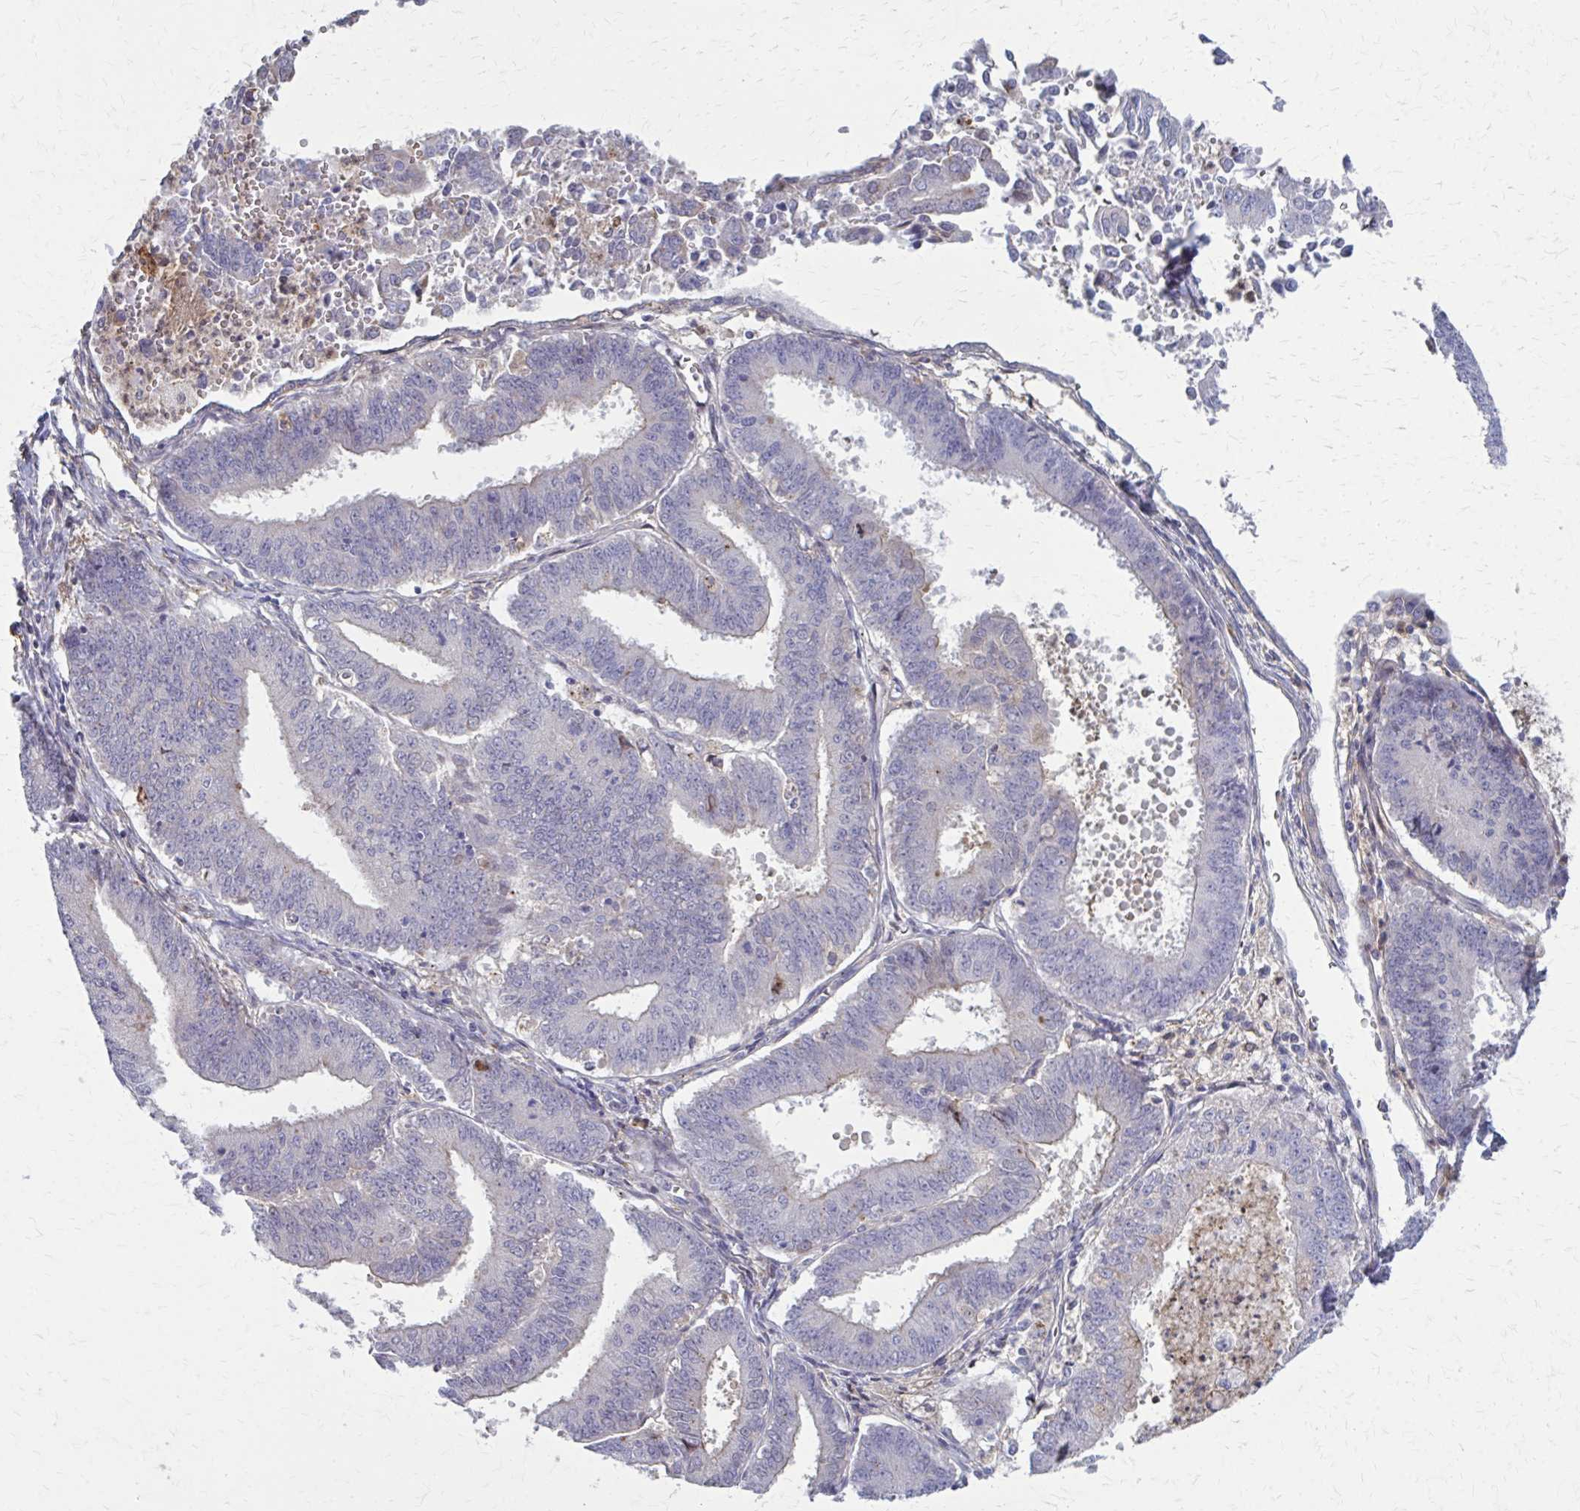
{"staining": {"intensity": "negative", "quantity": "none", "location": "none"}, "tissue": "endometrial cancer", "cell_type": "Tumor cells", "image_type": "cancer", "snomed": [{"axis": "morphology", "description": "Adenocarcinoma, NOS"}, {"axis": "topography", "description": "Endometrium"}], "caption": "Human endometrial adenocarcinoma stained for a protein using IHC displays no expression in tumor cells.", "gene": "MMP14", "patient": {"sex": "female", "age": 73}}